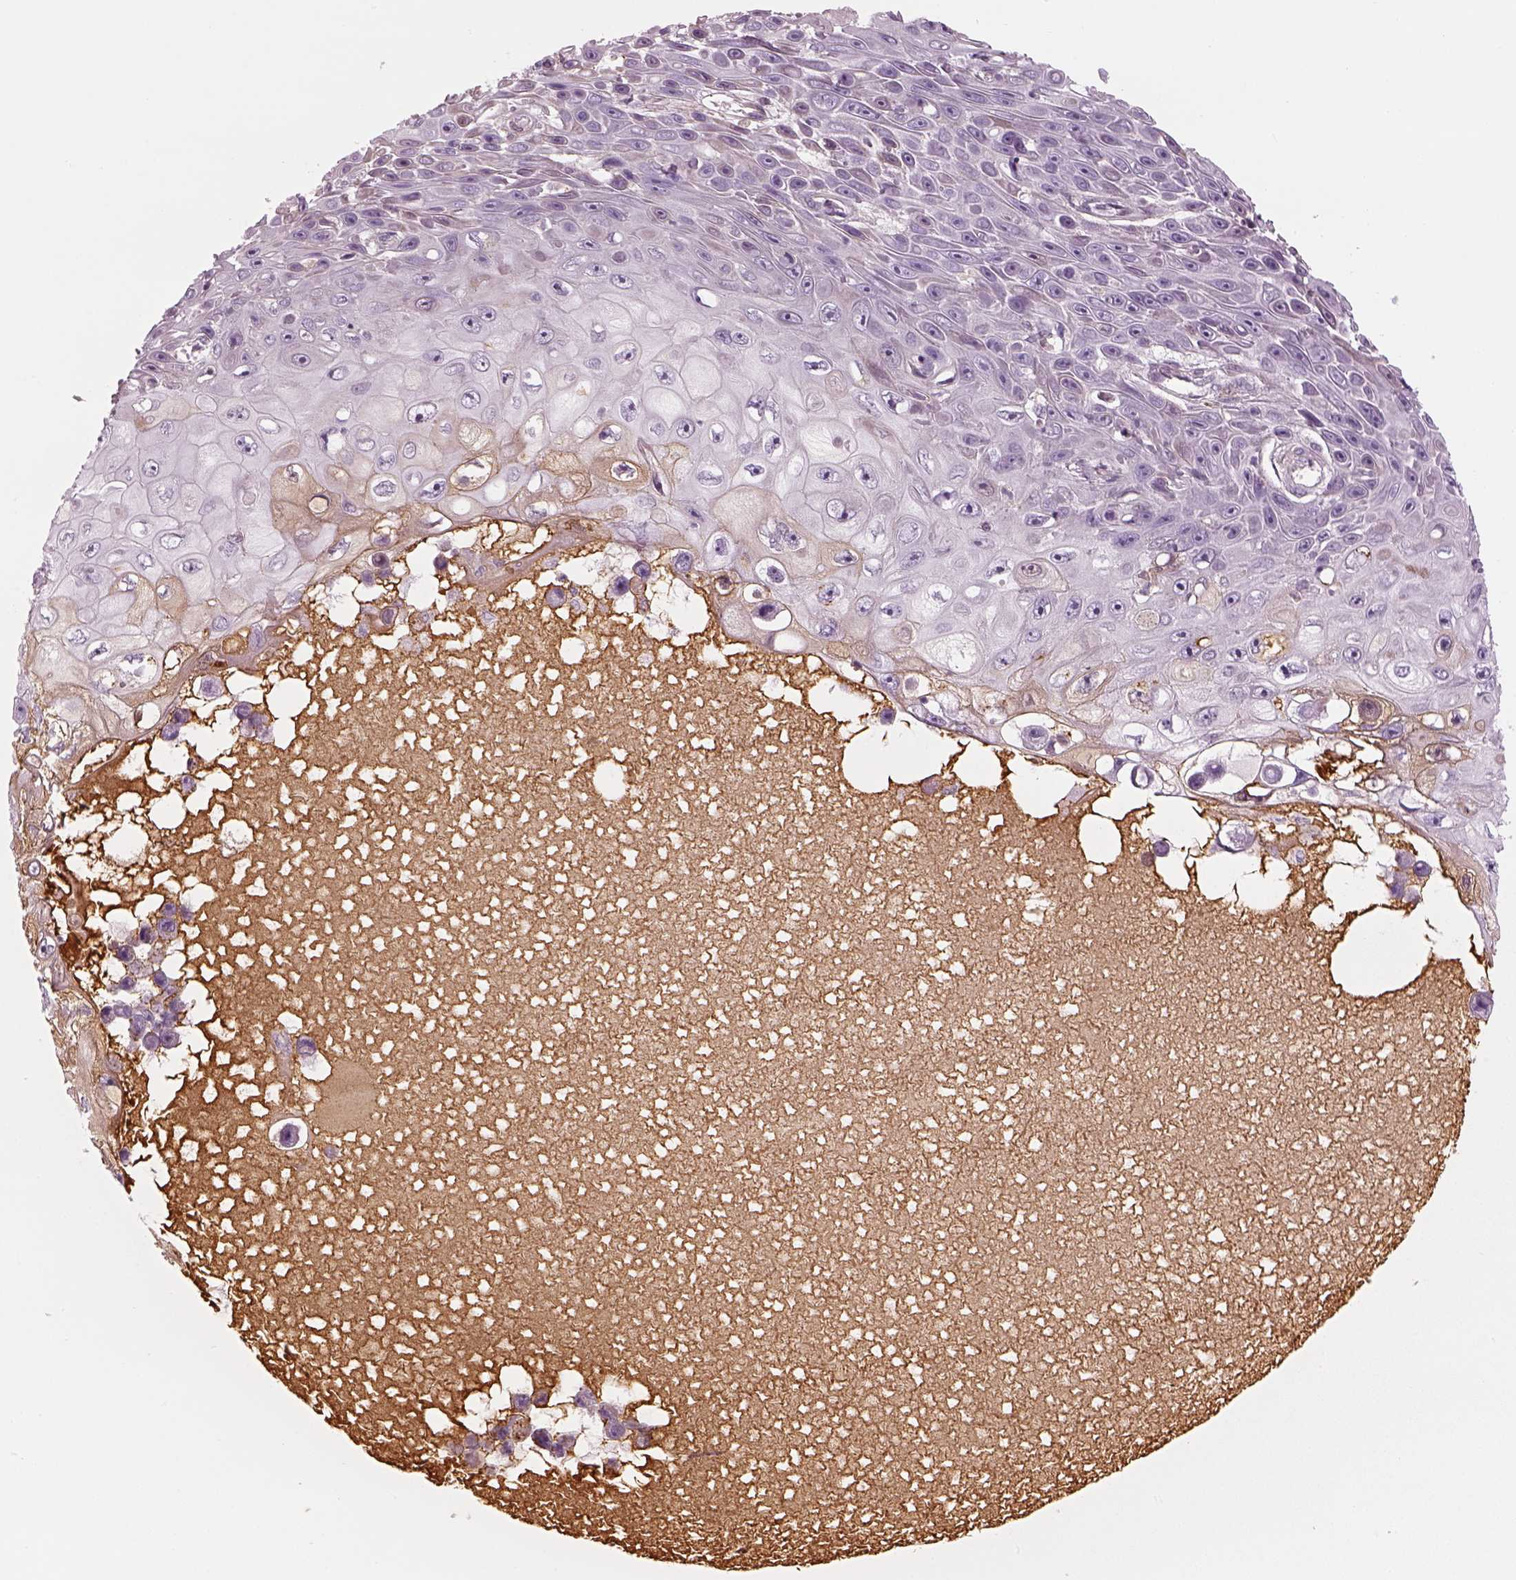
{"staining": {"intensity": "negative", "quantity": "none", "location": "none"}, "tissue": "skin cancer", "cell_type": "Tumor cells", "image_type": "cancer", "snomed": [{"axis": "morphology", "description": "Squamous cell carcinoma, NOS"}, {"axis": "topography", "description": "Skin"}], "caption": "The immunohistochemistry (IHC) photomicrograph has no significant expression in tumor cells of skin squamous cell carcinoma tissue.", "gene": "PABPC1L2B", "patient": {"sex": "male", "age": 82}}